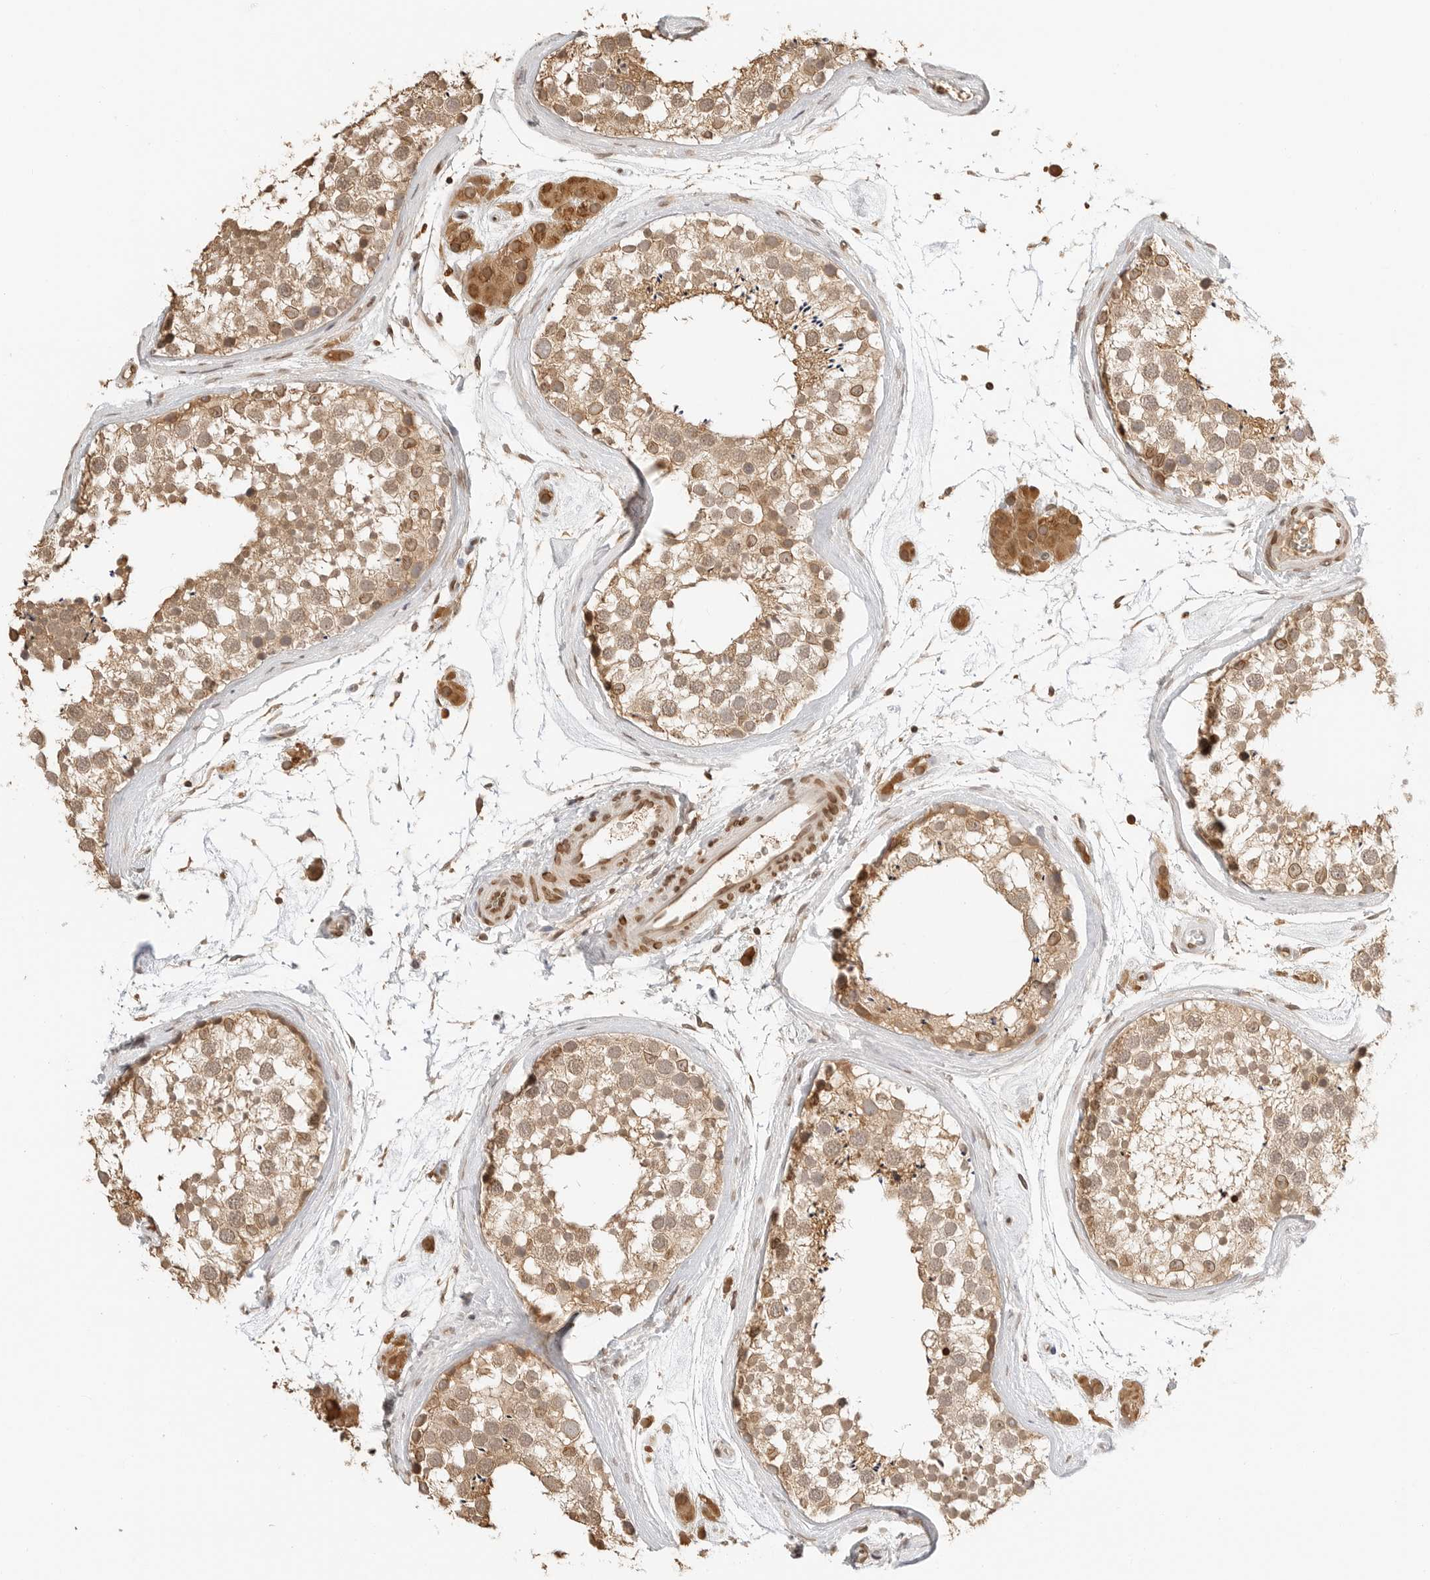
{"staining": {"intensity": "moderate", "quantity": ">75%", "location": "cytoplasmic/membranous,nuclear"}, "tissue": "testis", "cell_type": "Cells in seminiferous ducts", "image_type": "normal", "snomed": [{"axis": "morphology", "description": "Normal tissue, NOS"}, {"axis": "topography", "description": "Testis"}], "caption": "High-power microscopy captured an immunohistochemistry (IHC) micrograph of normal testis, revealing moderate cytoplasmic/membranous,nuclear staining in about >75% of cells in seminiferous ducts. (brown staining indicates protein expression, while blue staining denotes nuclei).", "gene": "POLH", "patient": {"sex": "male", "age": 46}}